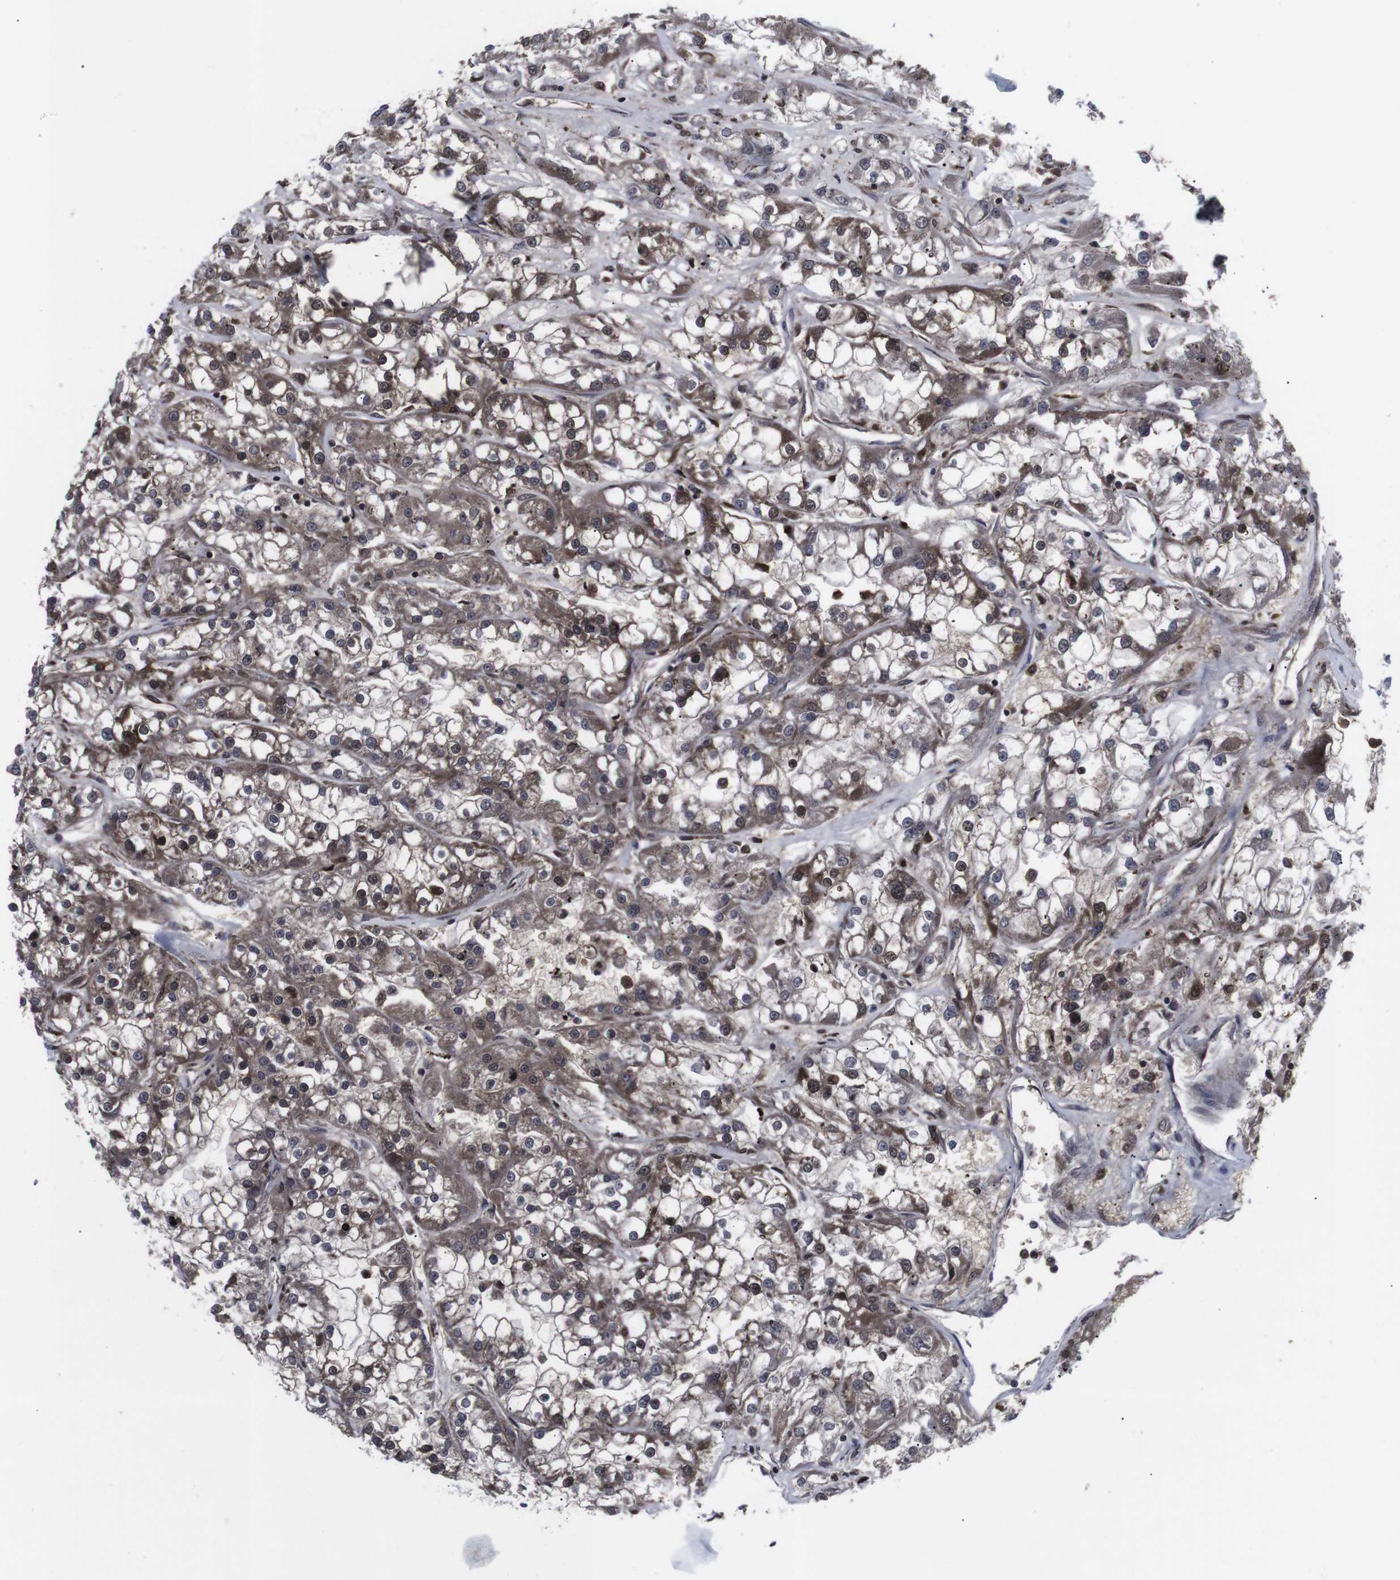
{"staining": {"intensity": "moderate", "quantity": ">75%", "location": "cytoplasmic/membranous"}, "tissue": "renal cancer", "cell_type": "Tumor cells", "image_type": "cancer", "snomed": [{"axis": "morphology", "description": "Adenocarcinoma, NOS"}, {"axis": "topography", "description": "Kidney"}], "caption": "Moderate cytoplasmic/membranous positivity is identified in about >75% of tumor cells in renal adenocarcinoma. (DAB IHC with brightfield microscopy, high magnification).", "gene": "HPRT1", "patient": {"sex": "female", "age": 52}}